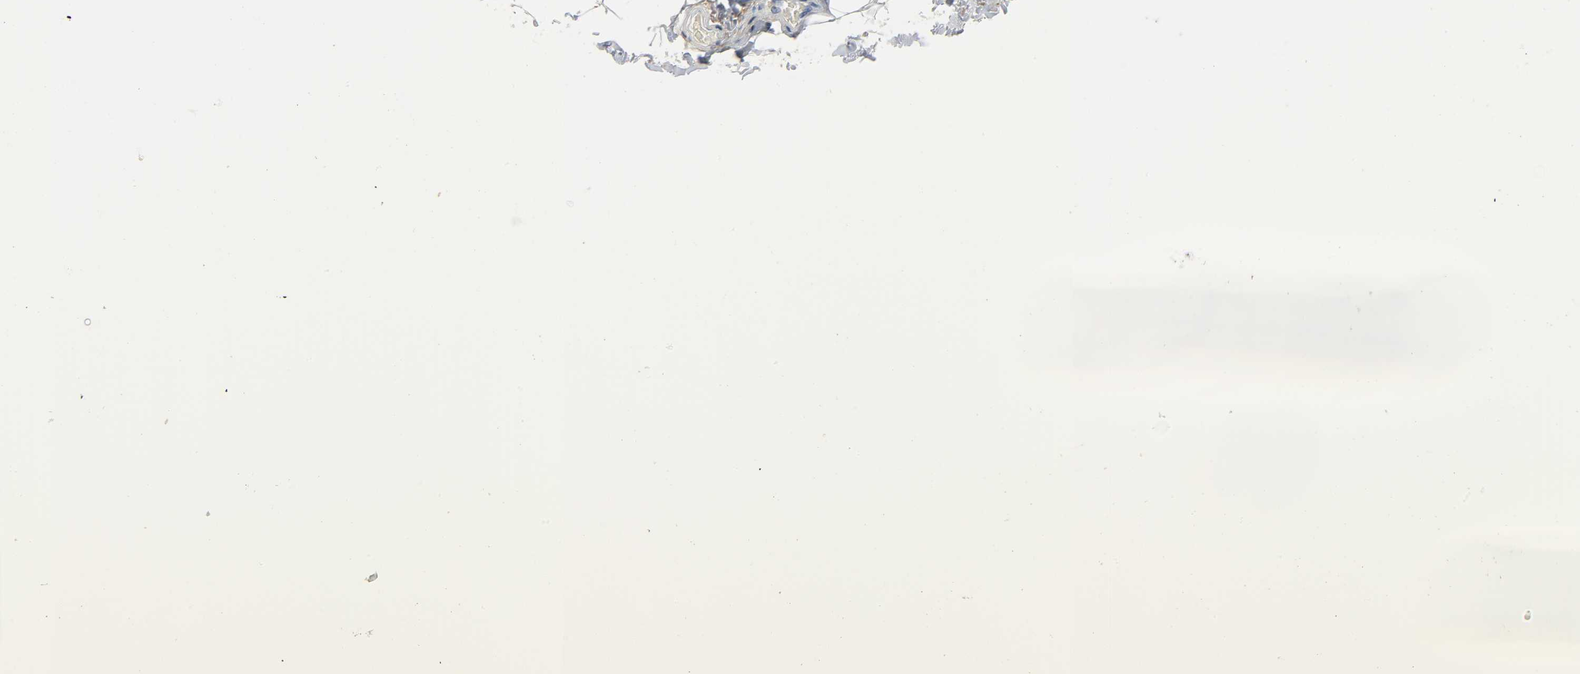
{"staining": {"intensity": "moderate", "quantity": "25%-75%", "location": "cytoplasmic/membranous"}, "tissue": "adipose tissue", "cell_type": "Adipocytes", "image_type": "normal", "snomed": [{"axis": "morphology", "description": "Normal tissue, NOS"}, {"axis": "topography", "description": "Soft tissue"}], "caption": "Brown immunohistochemical staining in benign human adipose tissue reveals moderate cytoplasmic/membranous staining in approximately 25%-75% of adipocytes. (brown staining indicates protein expression, while blue staining denotes nuclei).", "gene": "ANPEP", "patient": {"sex": "male", "age": 26}}